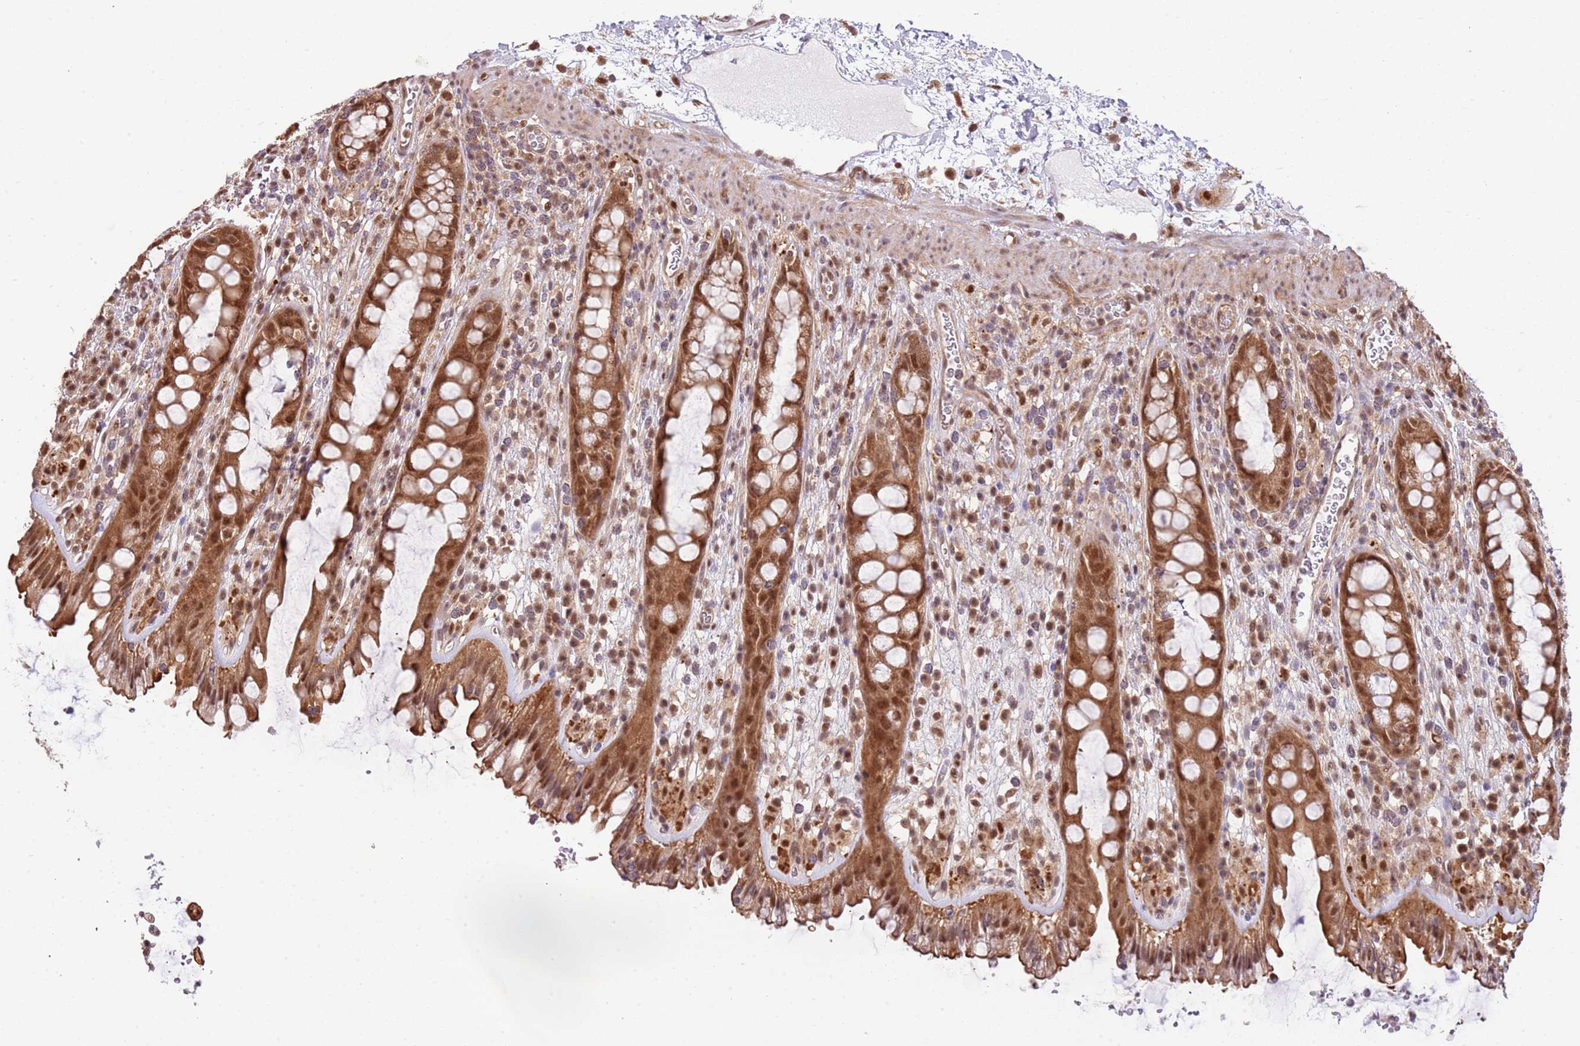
{"staining": {"intensity": "moderate", "quantity": ">75%", "location": "cytoplasmic/membranous,nuclear"}, "tissue": "rectum", "cell_type": "Glandular cells", "image_type": "normal", "snomed": [{"axis": "morphology", "description": "Normal tissue, NOS"}, {"axis": "topography", "description": "Rectum"}], "caption": "A histopathology image of human rectum stained for a protein shows moderate cytoplasmic/membranous,nuclear brown staining in glandular cells. The staining was performed using DAB, with brown indicating positive protein expression. Nuclei are stained blue with hematoxylin.", "gene": "PLSCR5", "patient": {"sex": "female", "age": 57}}